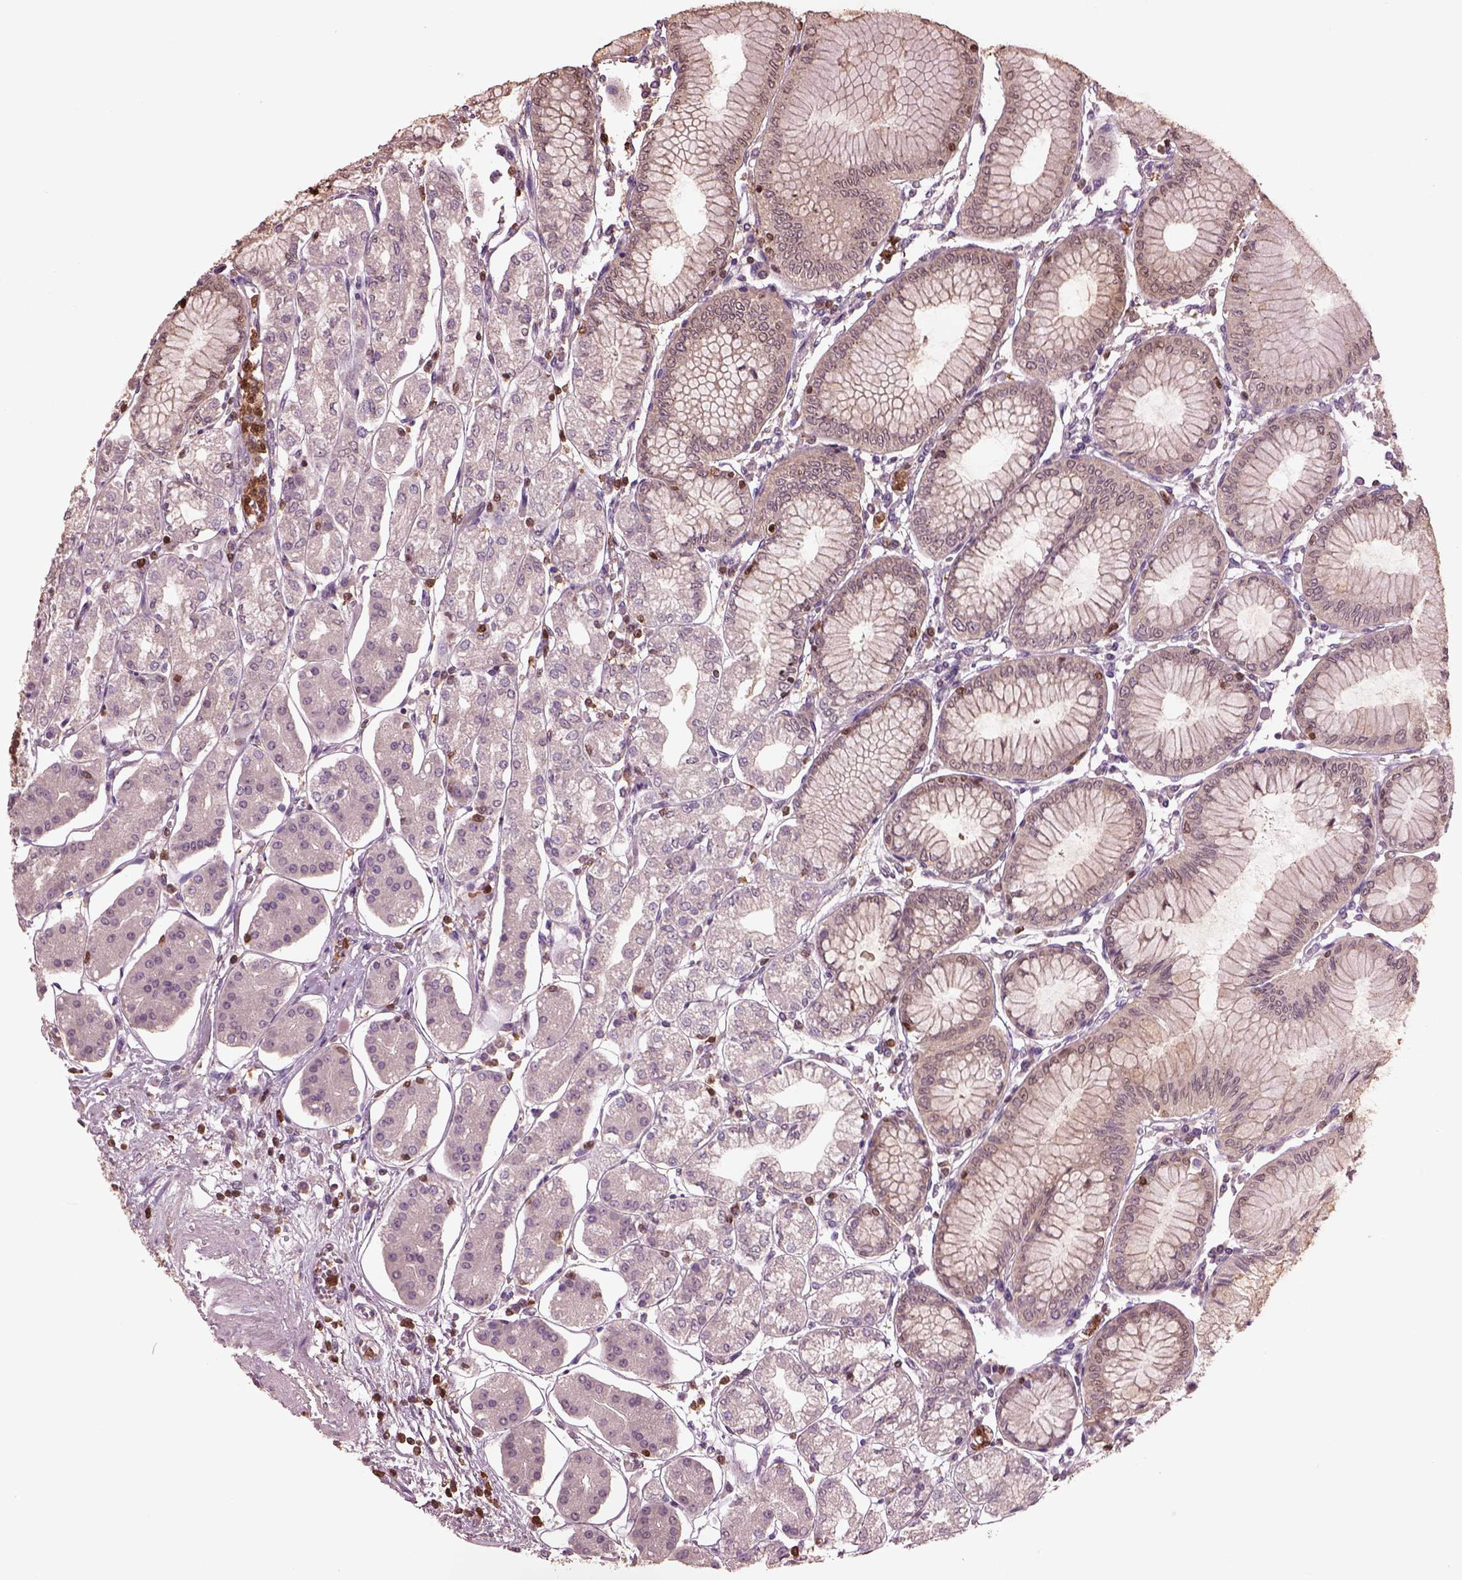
{"staining": {"intensity": "weak", "quantity": "<25%", "location": "cytoplasmic/membranous"}, "tissue": "stomach", "cell_type": "Glandular cells", "image_type": "normal", "snomed": [{"axis": "morphology", "description": "Normal tissue, NOS"}, {"axis": "topography", "description": "Skeletal muscle"}, {"axis": "topography", "description": "Stomach"}], "caption": "High power microscopy photomicrograph of an IHC image of unremarkable stomach, revealing no significant expression in glandular cells.", "gene": "IL31RA", "patient": {"sex": "female", "age": 57}}